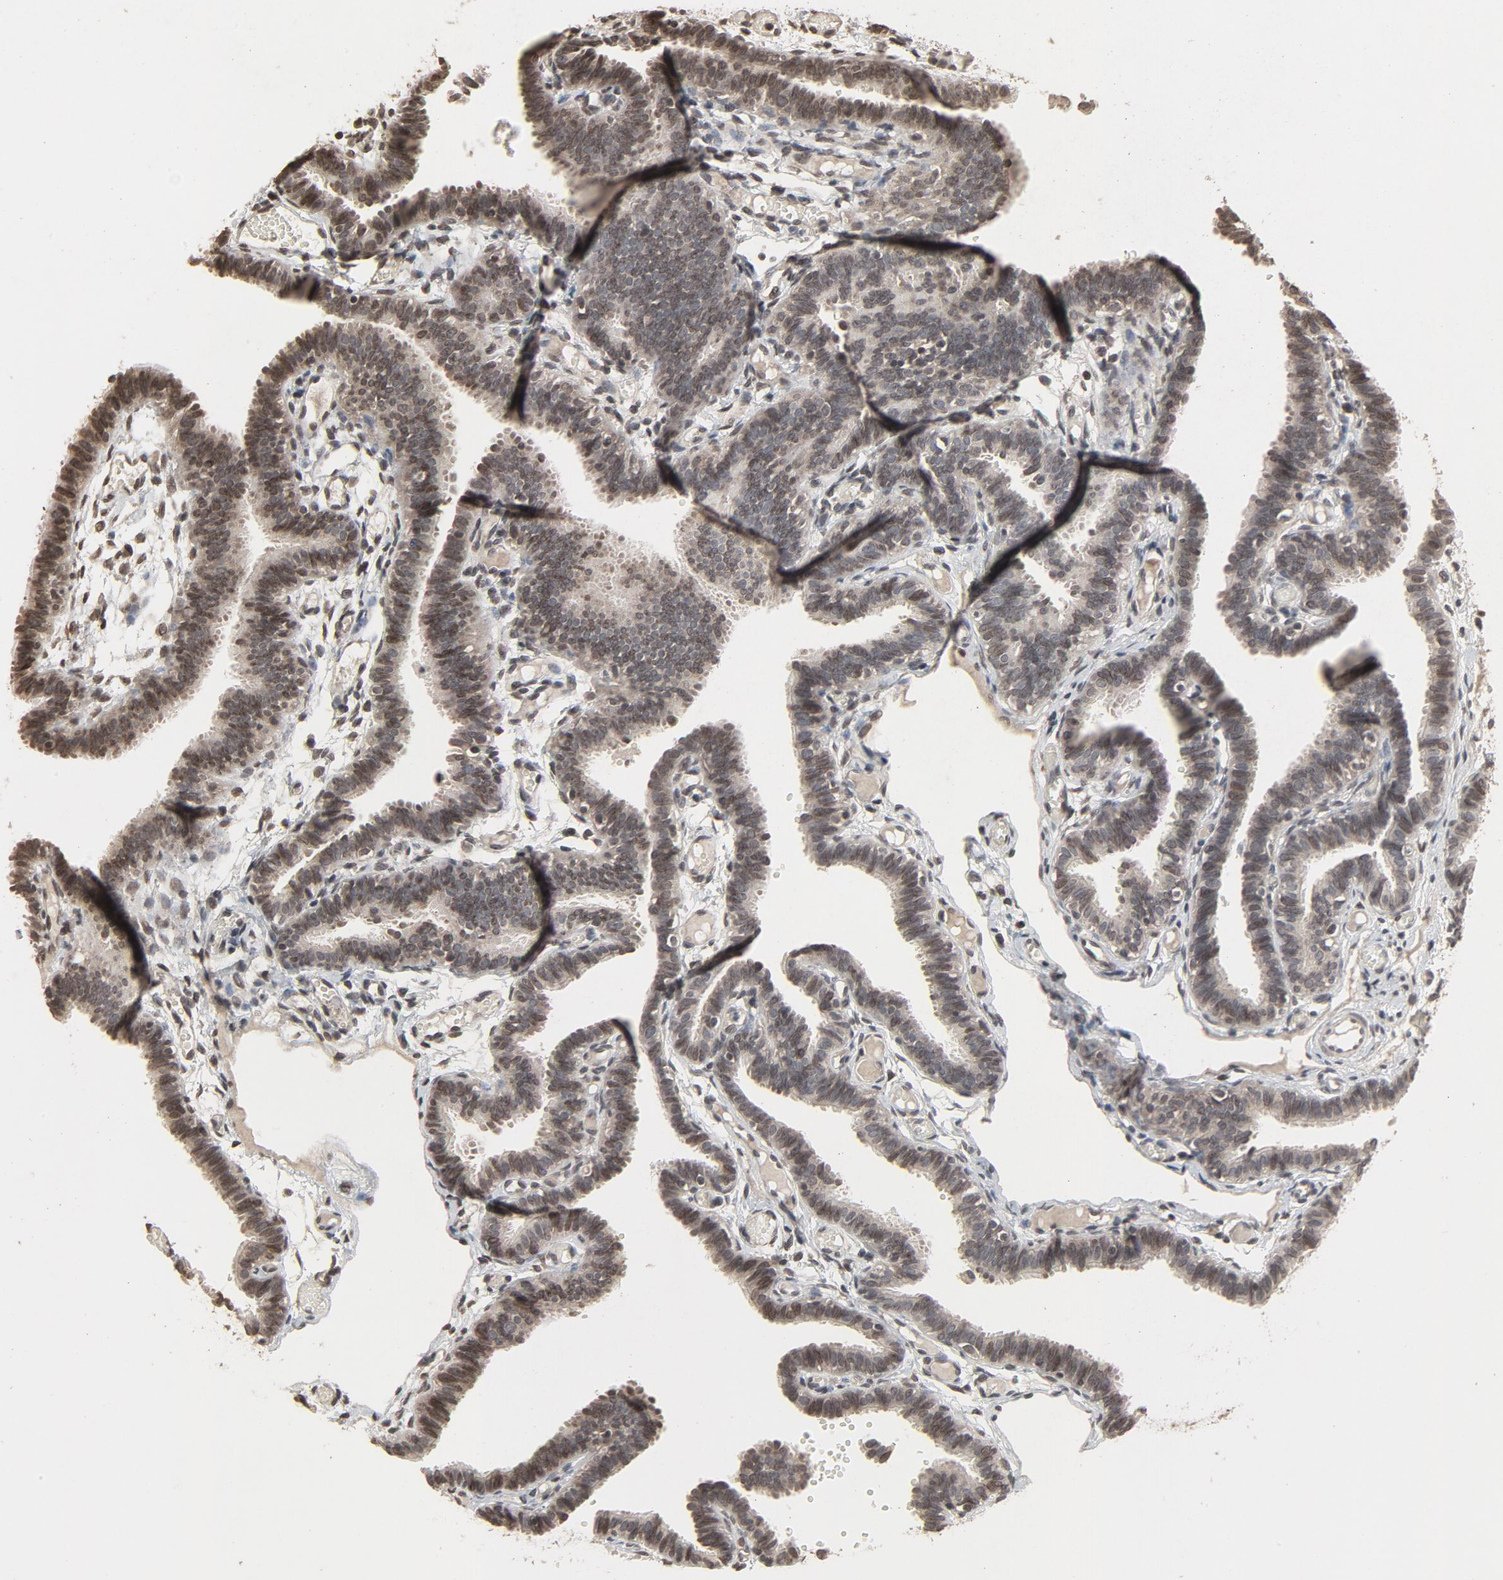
{"staining": {"intensity": "moderate", "quantity": ">75%", "location": "cytoplasmic/membranous,nuclear"}, "tissue": "fallopian tube", "cell_type": "Glandular cells", "image_type": "normal", "snomed": [{"axis": "morphology", "description": "Normal tissue, NOS"}, {"axis": "topography", "description": "Fallopian tube"}], "caption": "Moderate cytoplasmic/membranous,nuclear protein expression is present in approximately >75% of glandular cells in fallopian tube. (DAB (3,3'-diaminobenzidine) IHC, brown staining for protein, blue staining for nuclei).", "gene": "POM121", "patient": {"sex": "female", "age": 29}}